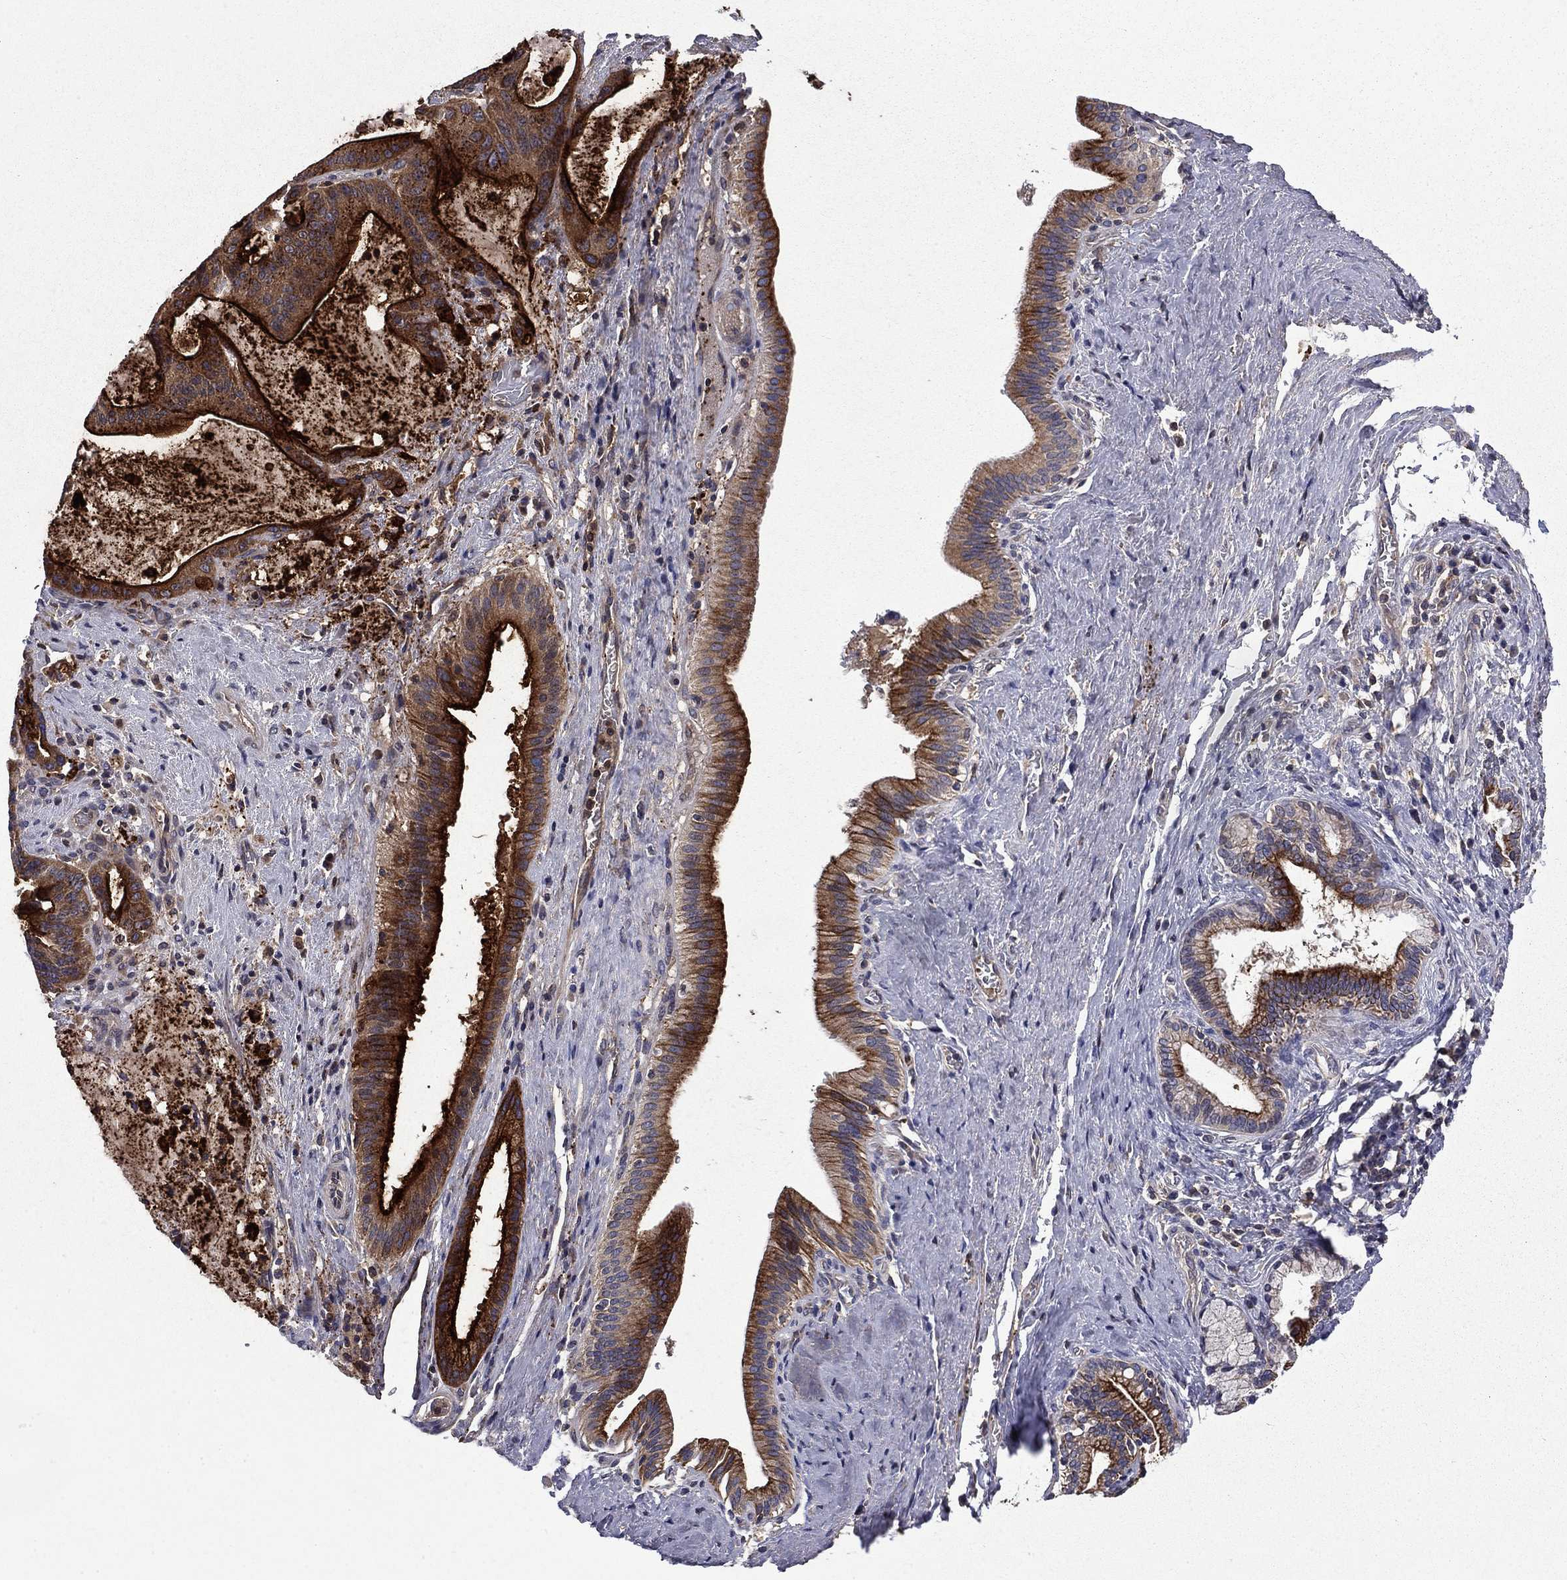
{"staining": {"intensity": "strong", "quantity": ">75%", "location": "cytoplasmic/membranous"}, "tissue": "liver cancer", "cell_type": "Tumor cells", "image_type": "cancer", "snomed": [{"axis": "morphology", "description": "Cholangiocarcinoma"}, {"axis": "topography", "description": "Liver"}], "caption": "Brown immunohistochemical staining in liver cholangiocarcinoma demonstrates strong cytoplasmic/membranous staining in approximately >75% of tumor cells.", "gene": "CEACAM7", "patient": {"sex": "female", "age": 73}}